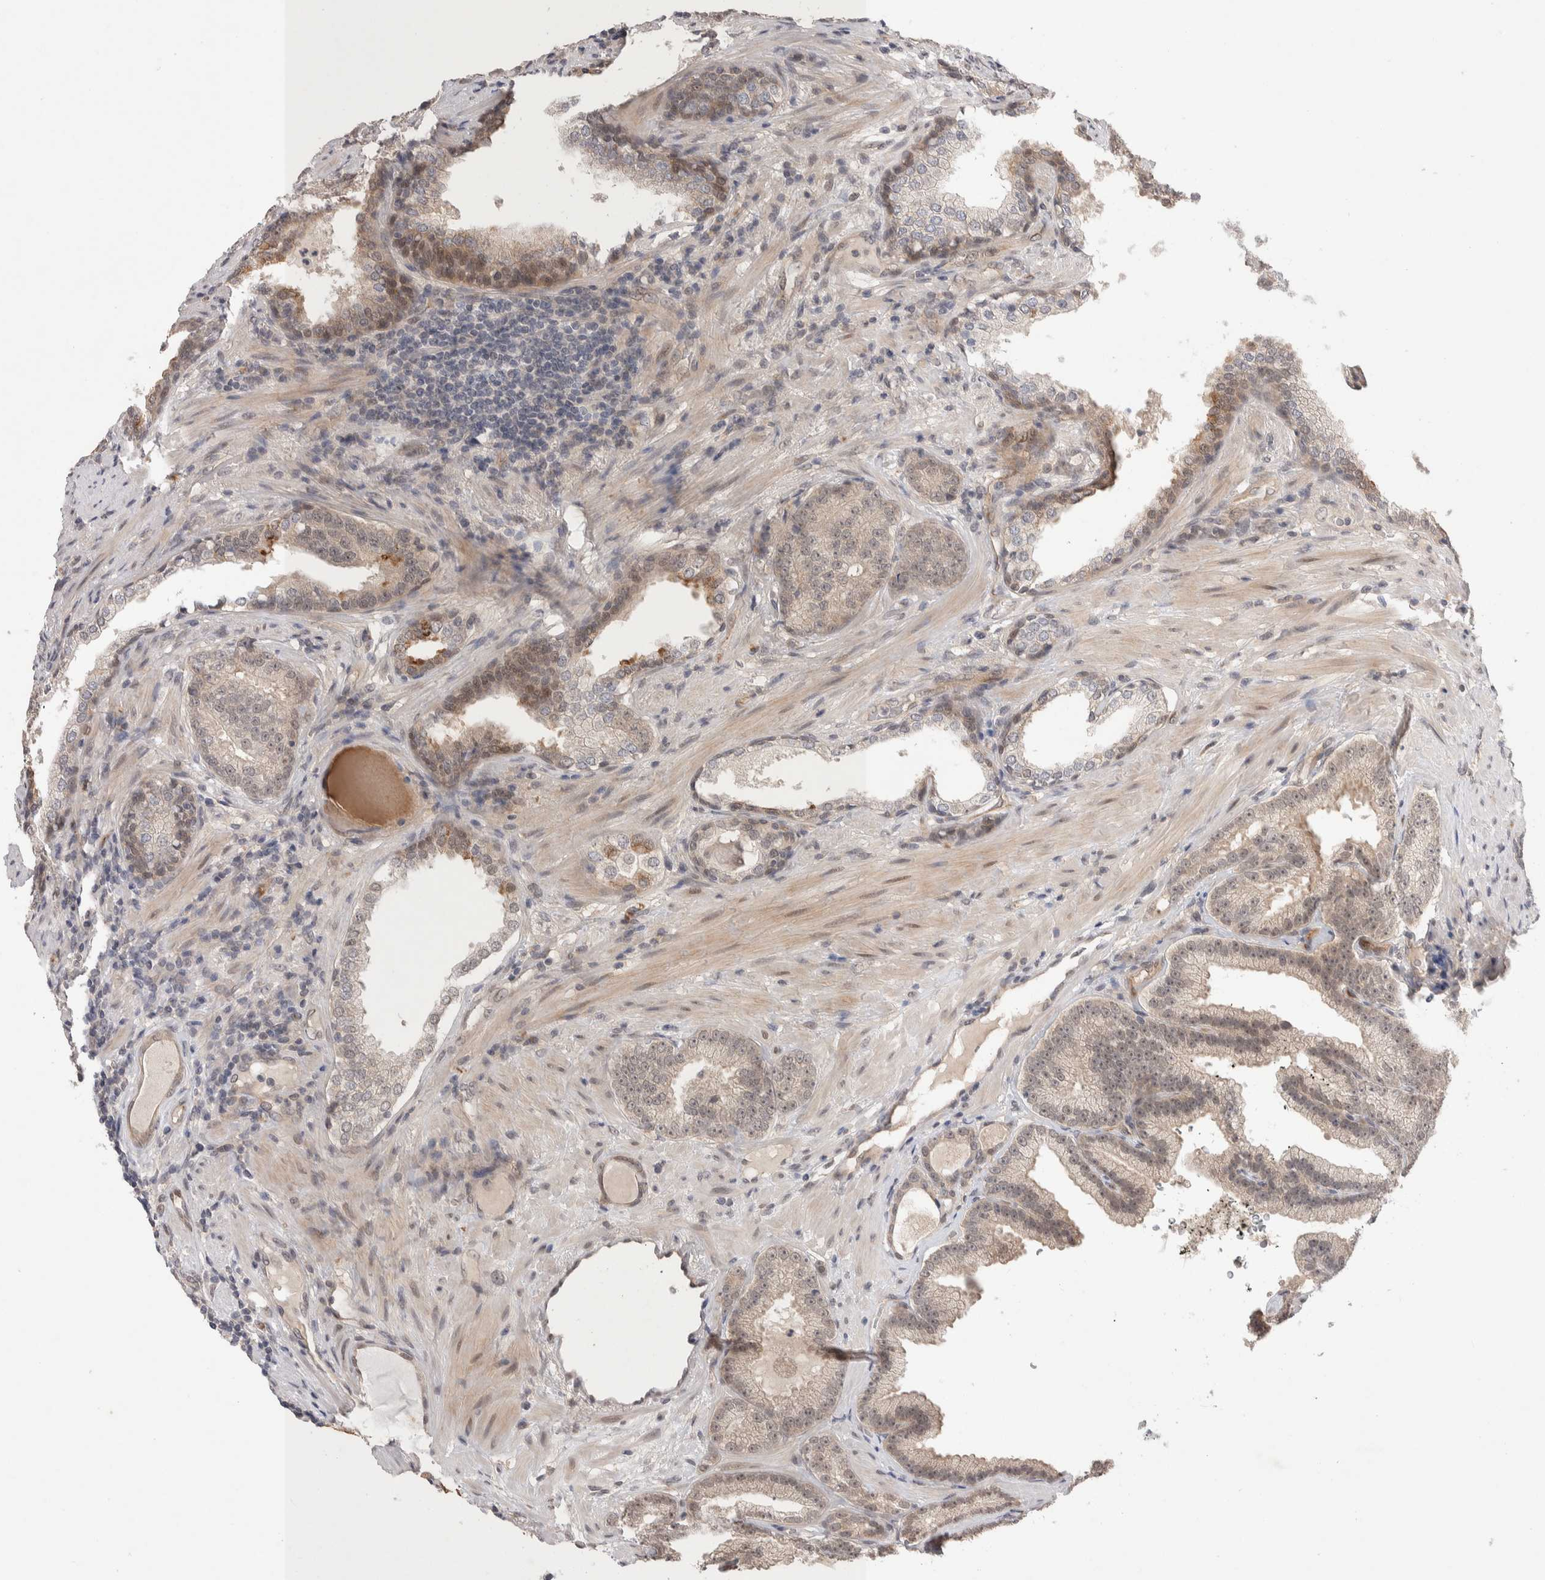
{"staining": {"intensity": "moderate", "quantity": "25%-75%", "location": "cytoplasmic/membranous,nuclear"}, "tissue": "prostate cancer", "cell_type": "Tumor cells", "image_type": "cancer", "snomed": [{"axis": "morphology", "description": "Adenocarcinoma, High grade"}, {"axis": "topography", "description": "Prostate"}], "caption": "A brown stain shows moderate cytoplasmic/membranous and nuclear expression of a protein in prostate adenocarcinoma (high-grade) tumor cells.", "gene": "ZNF704", "patient": {"sex": "male", "age": 61}}